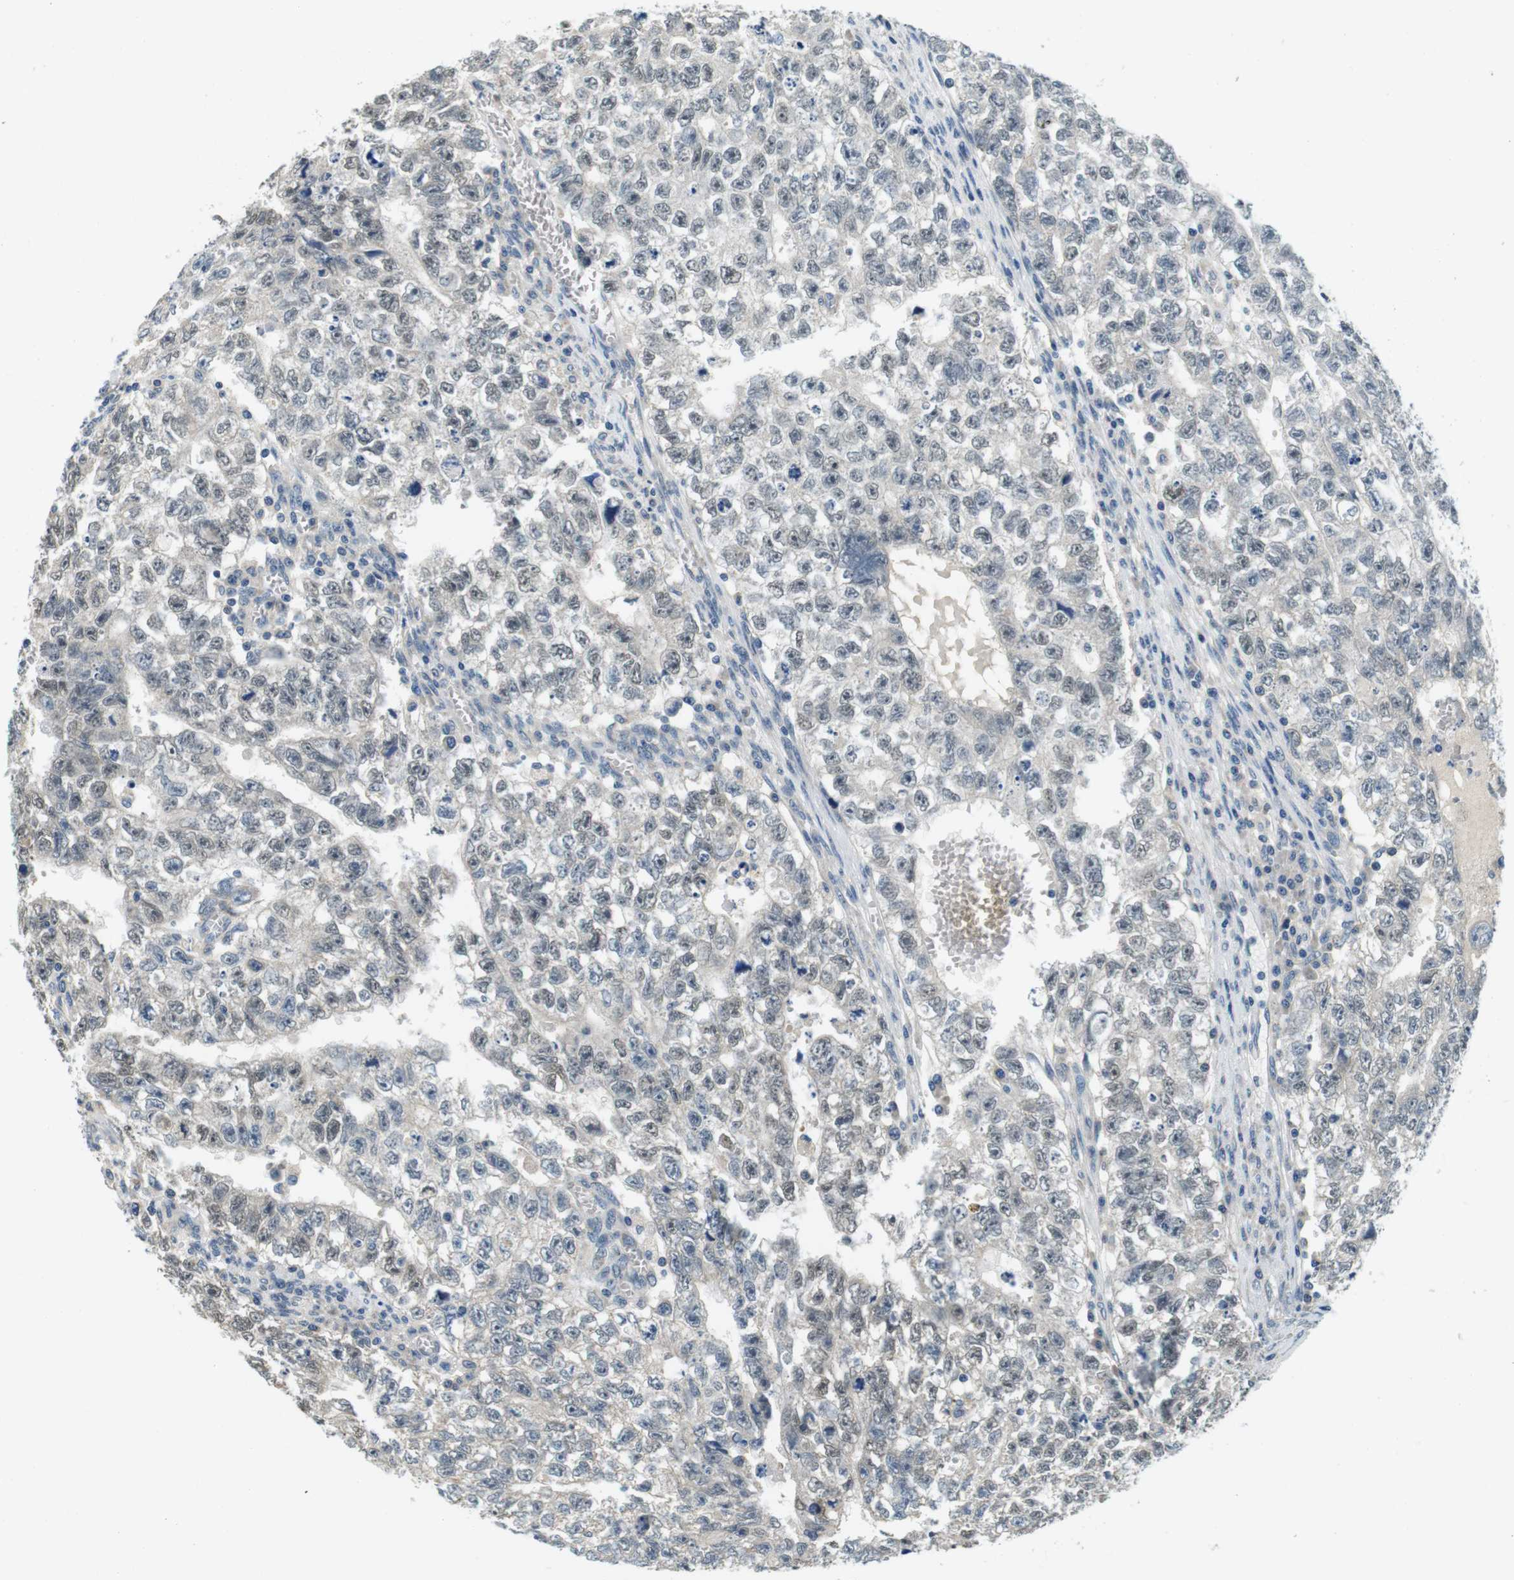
{"staining": {"intensity": "weak", "quantity": "<25%", "location": "nuclear"}, "tissue": "testis cancer", "cell_type": "Tumor cells", "image_type": "cancer", "snomed": [{"axis": "morphology", "description": "Seminoma, NOS"}, {"axis": "morphology", "description": "Carcinoma, Embryonal, NOS"}, {"axis": "topography", "description": "Testis"}], "caption": "IHC micrograph of testis embryonal carcinoma stained for a protein (brown), which shows no staining in tumor cells.", "gene": "DTNA", "patient": {"sex": "male", "age": 38}}